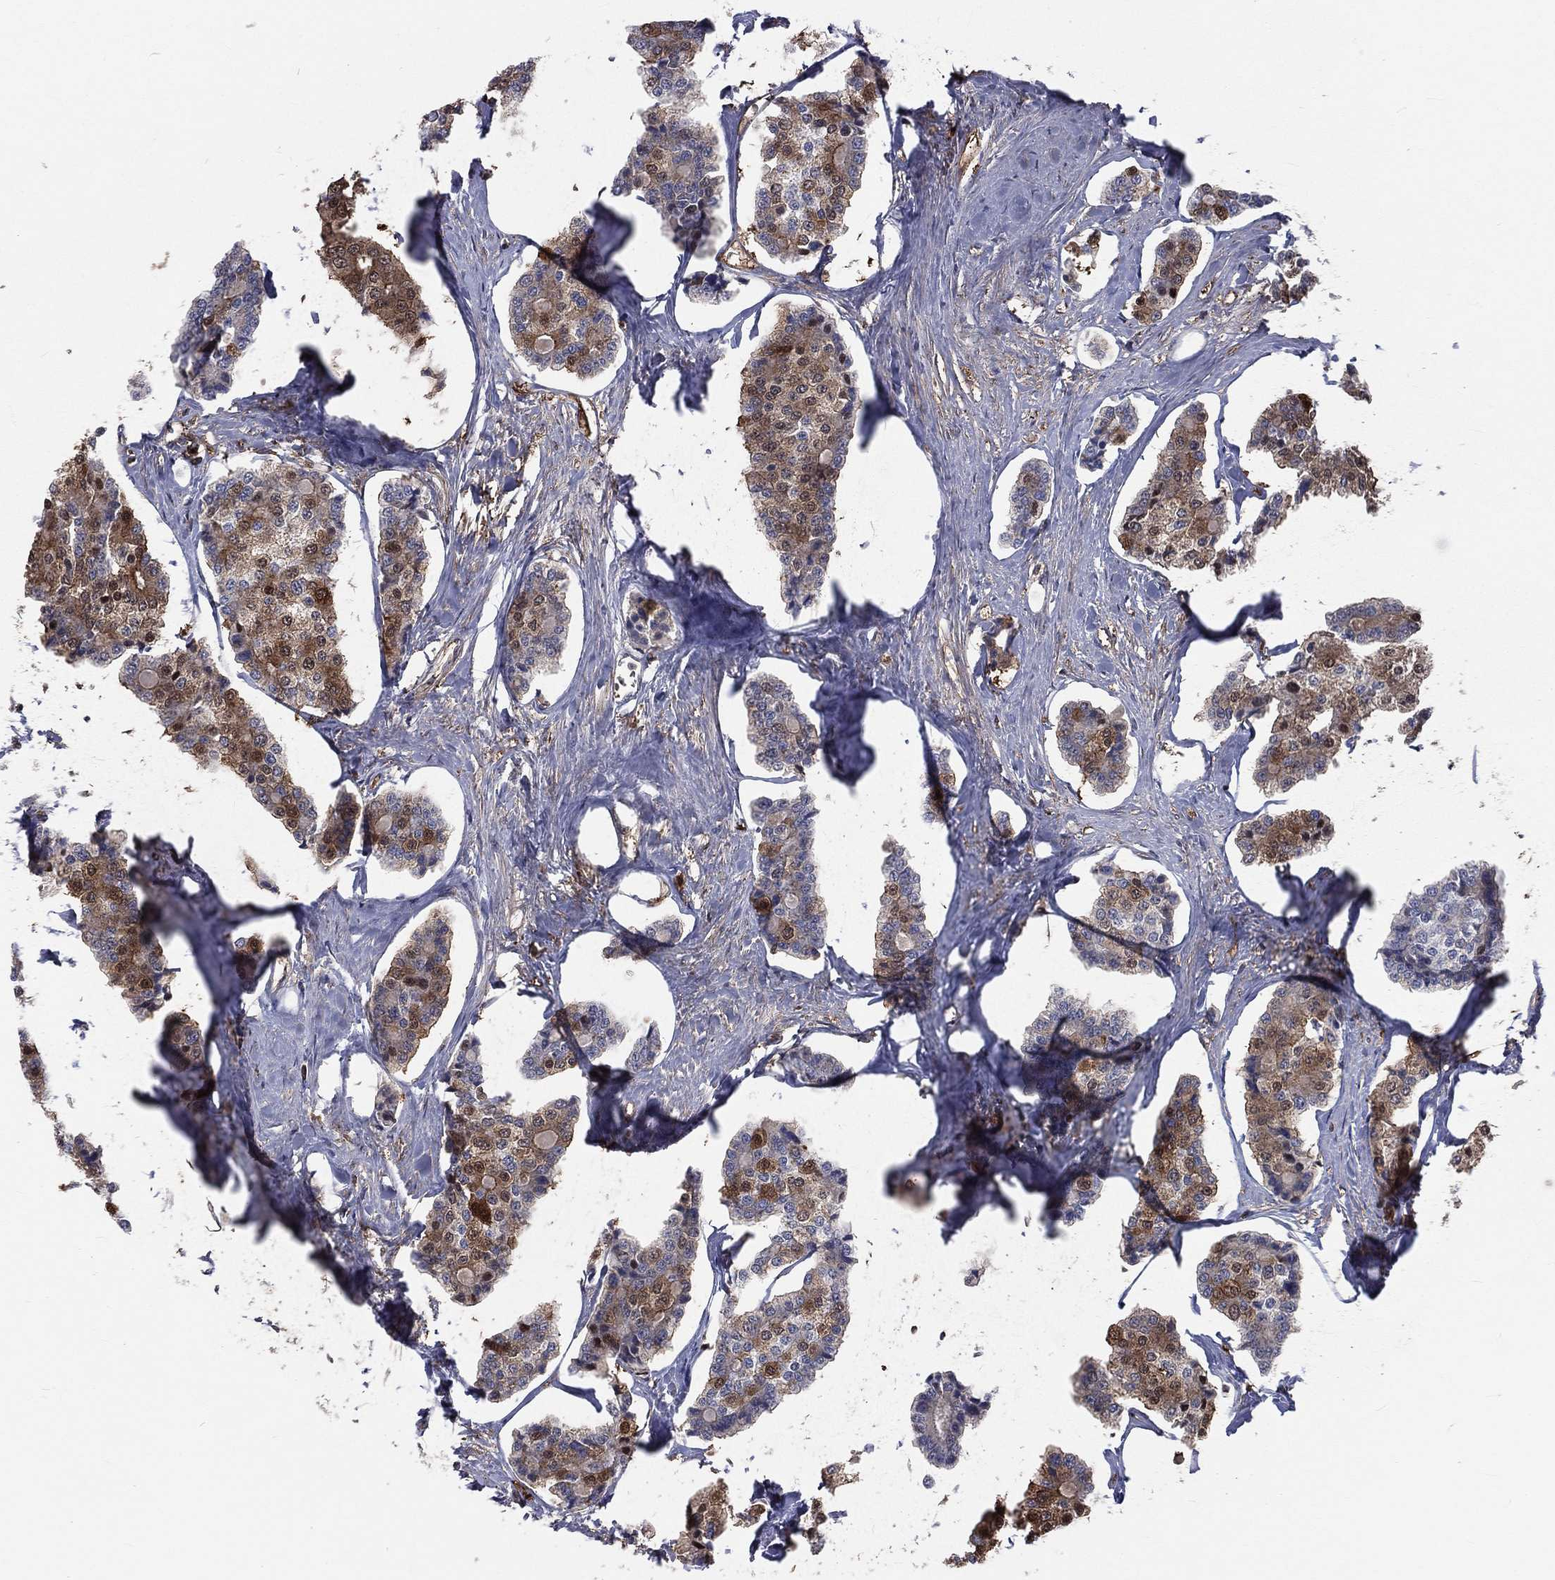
{"staining": {"intensity": "moderate", "quantity": "<25%", "location": "cytoplasmic/membranous,nuclear"}, "tissue": "carcinoid", "cell_type": "Tumor cells", "image_type": "cancer", "snomed": [{"axis": "morphology", "description": "Carcinoid, malignant, NOS"}, {"axis": "topography", "description": "Small intestine"}], "caption": "Malignant carcinoid tissue demonstrates moderate cytoplasmic/membranous and nuclear expression in approximately <25% of tumor cells, visualized by immunohistochemistry. Immunohistochemistry (ihc) stains the protein of interest in brown and the nuclei are stained blue.", "gene": "TBC1D2", "patient": {"sex": "female", "age": 65}}